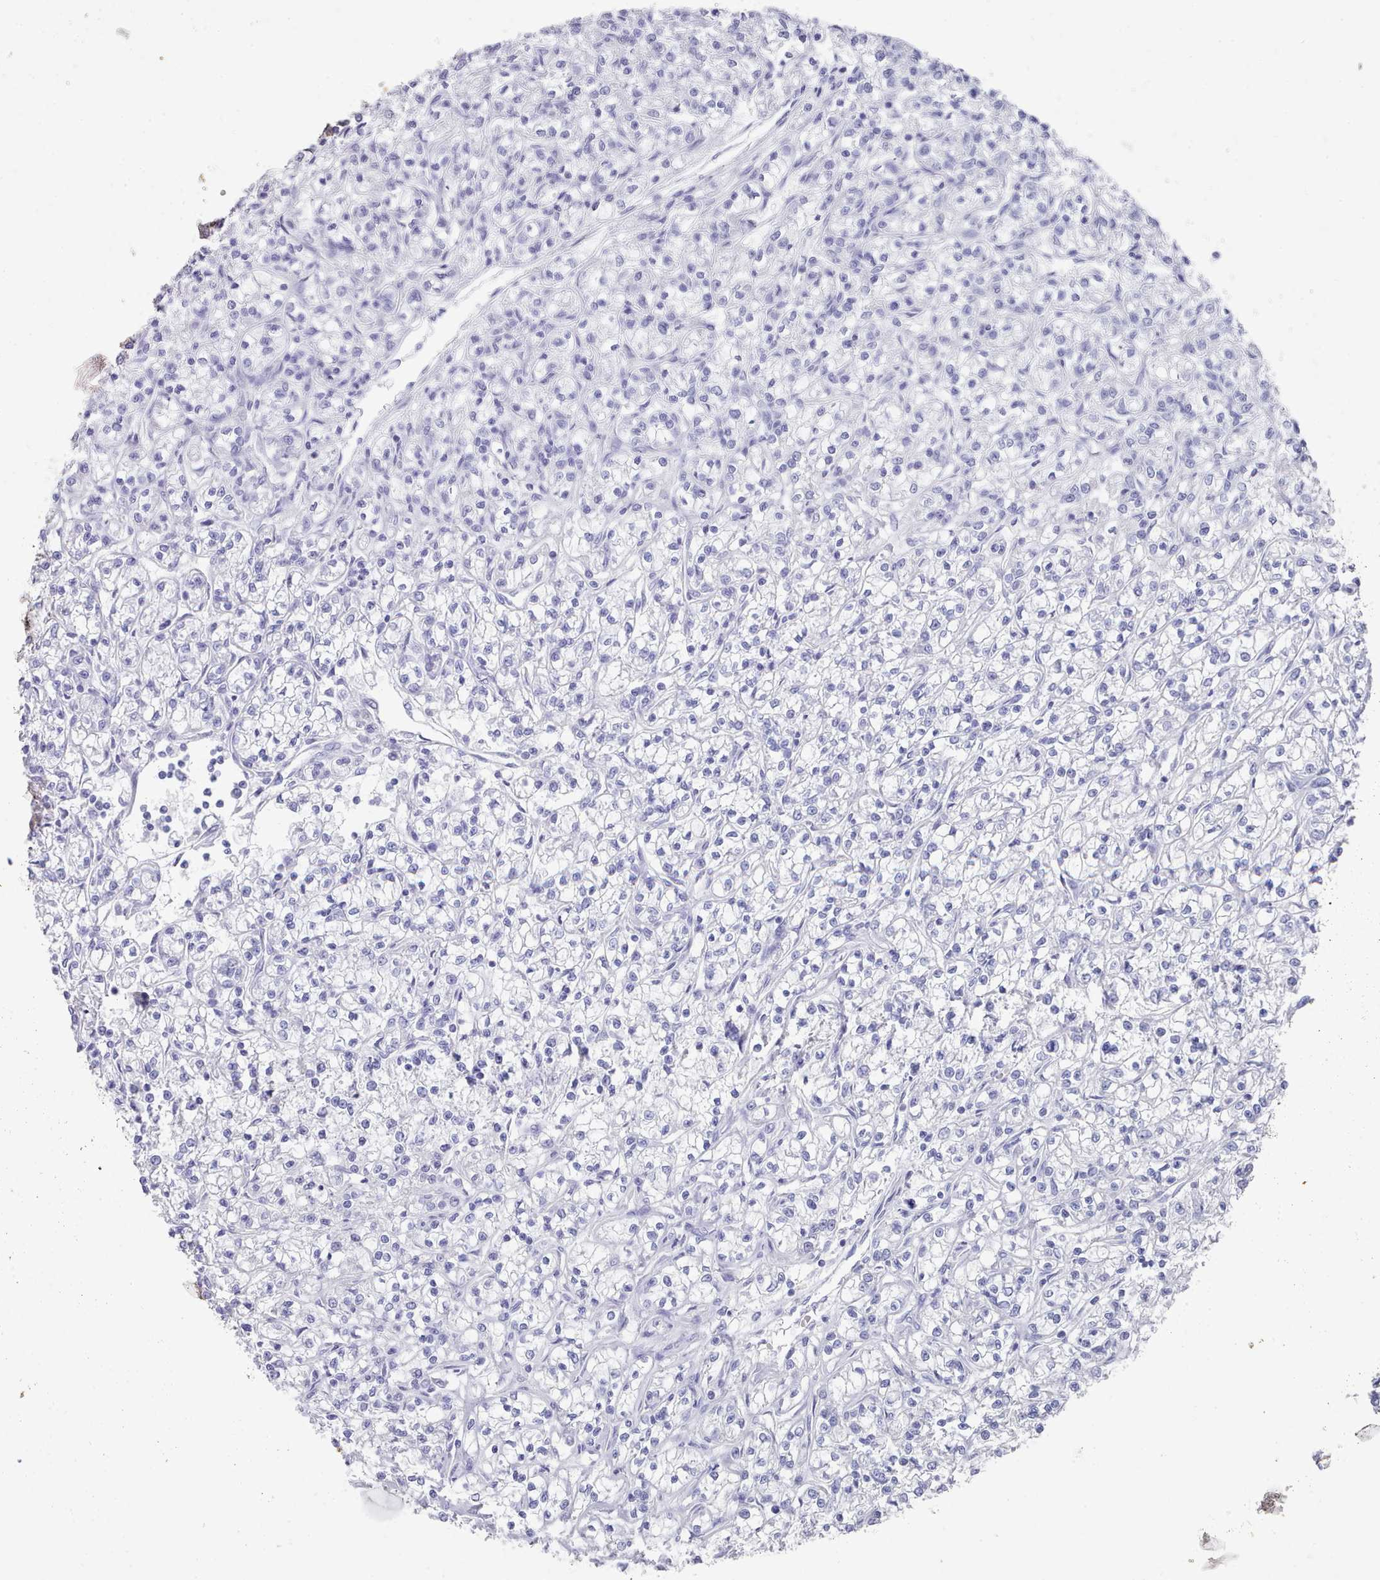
{"staining": {"intensity": "negative", "quantity": "none", "location": "none"}, "tissue": "renal cancer", "cell_type": "Tumor cells", "image_type": "cancer", "snomed": [{"axis": "morphology", "description": "Adenocarcinoma, NOS"}, {"axis": "topography", "description": "Kidney"}], "caption": "High power microscopy photomicrograph of an immunohistochemistry (IHC) photomicrograph of adenocarcinoma (renal), revealing no significant staining in tumor cells.", "gene": "LRRC37A", "patient": {"sex": "female", "age": 59}}